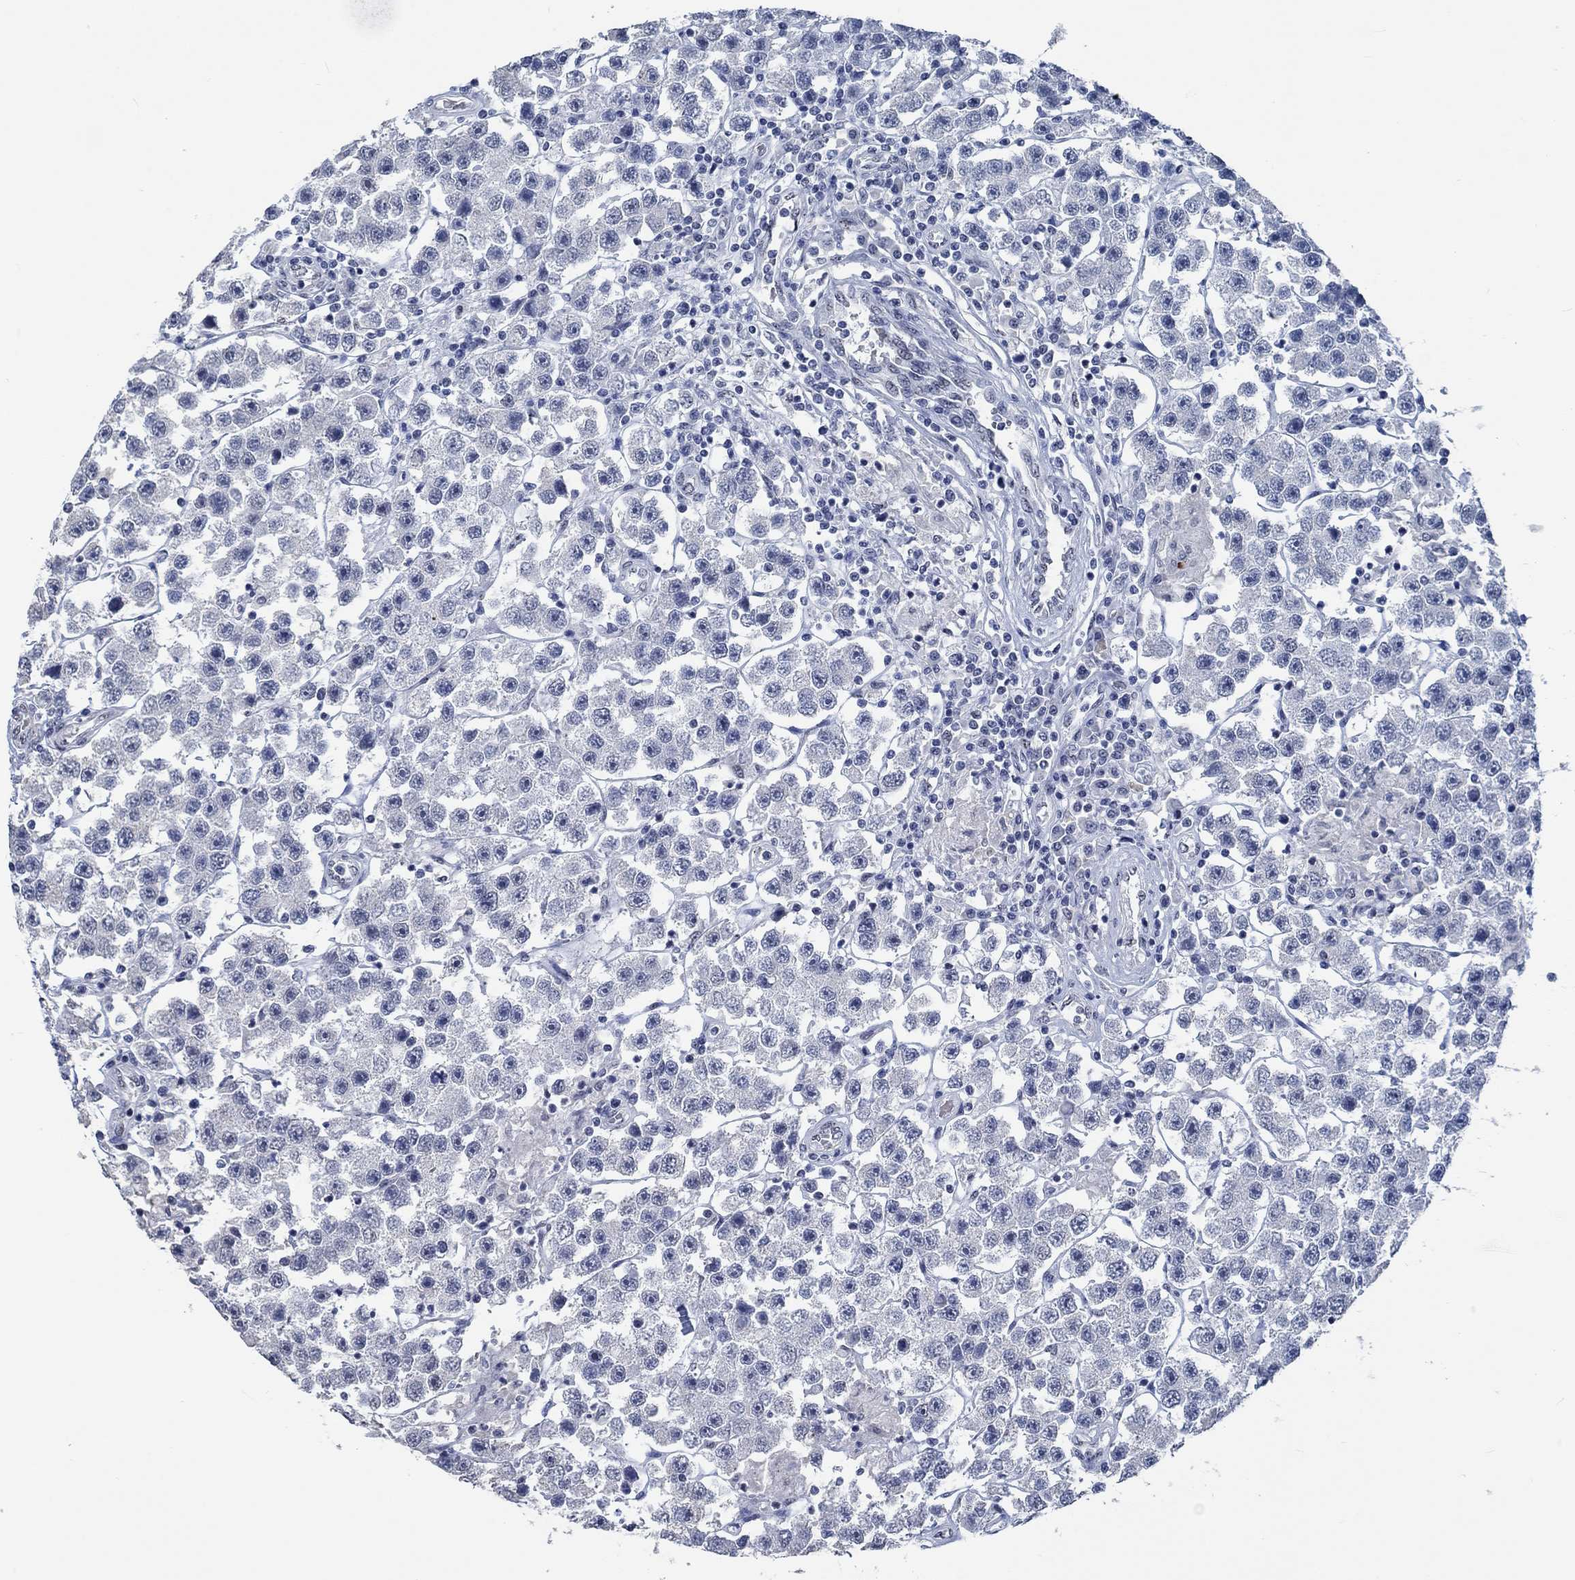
{"staining": {"intensity": "negative", "quantity": "none", "location": "none"}, "tissue": "testis cancer", "cell_type": "Tumor cells", "image_type": "cancer", "snomed": [{"axis": "morphology", "description": "Seminoma, NOS"}, {"axis": "topography", "description": "Testis"}], "caption": "A histopathology image of testis seminoma stained for a protein shows no brown staining in tumor cells.", "gene": "OBSCN", "patient": {"sex": "male", "age": 45}}